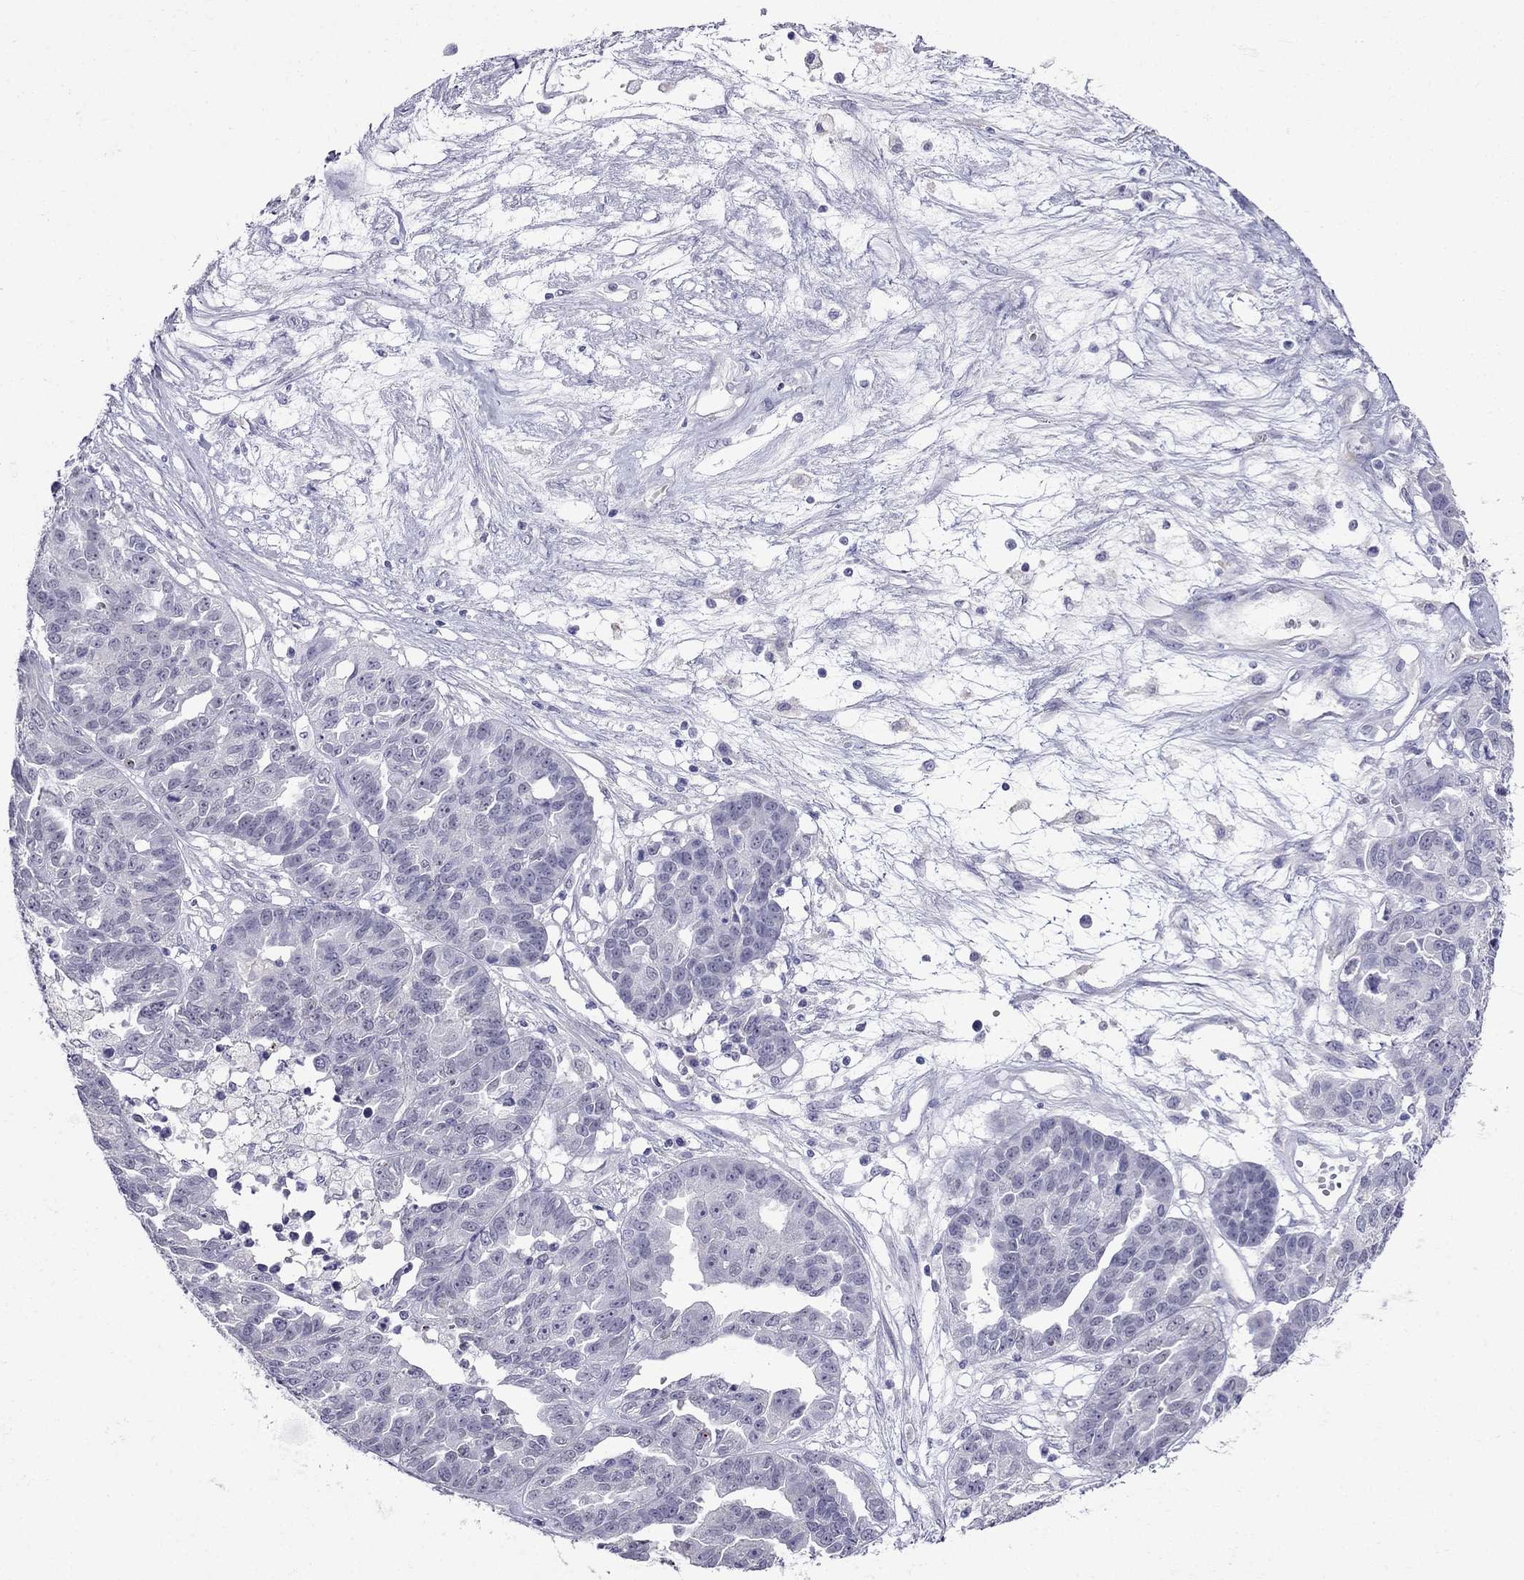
{"staining": {"intensity": "negative", "quantity": "none", "location": "none"}, "tissue": "ovarian cancer", "cell_type": "Tumor cells", "image_type": "cancer", "snomed": [{"axis": "morphology", "description": "Cystadenocarcinoma, serous, NOS"}, {"axis": "topography", "description": "Ovary"}], "caption": "An immunohistochemistry (IHC) image of serous cystadenocarcinoma (ovarian) is shown. There is no staining in tumor cells of serous cystadenocarcinoma (ovarian).", "gene": "MGP", "patient": {"sex": "female", "age": 87}}